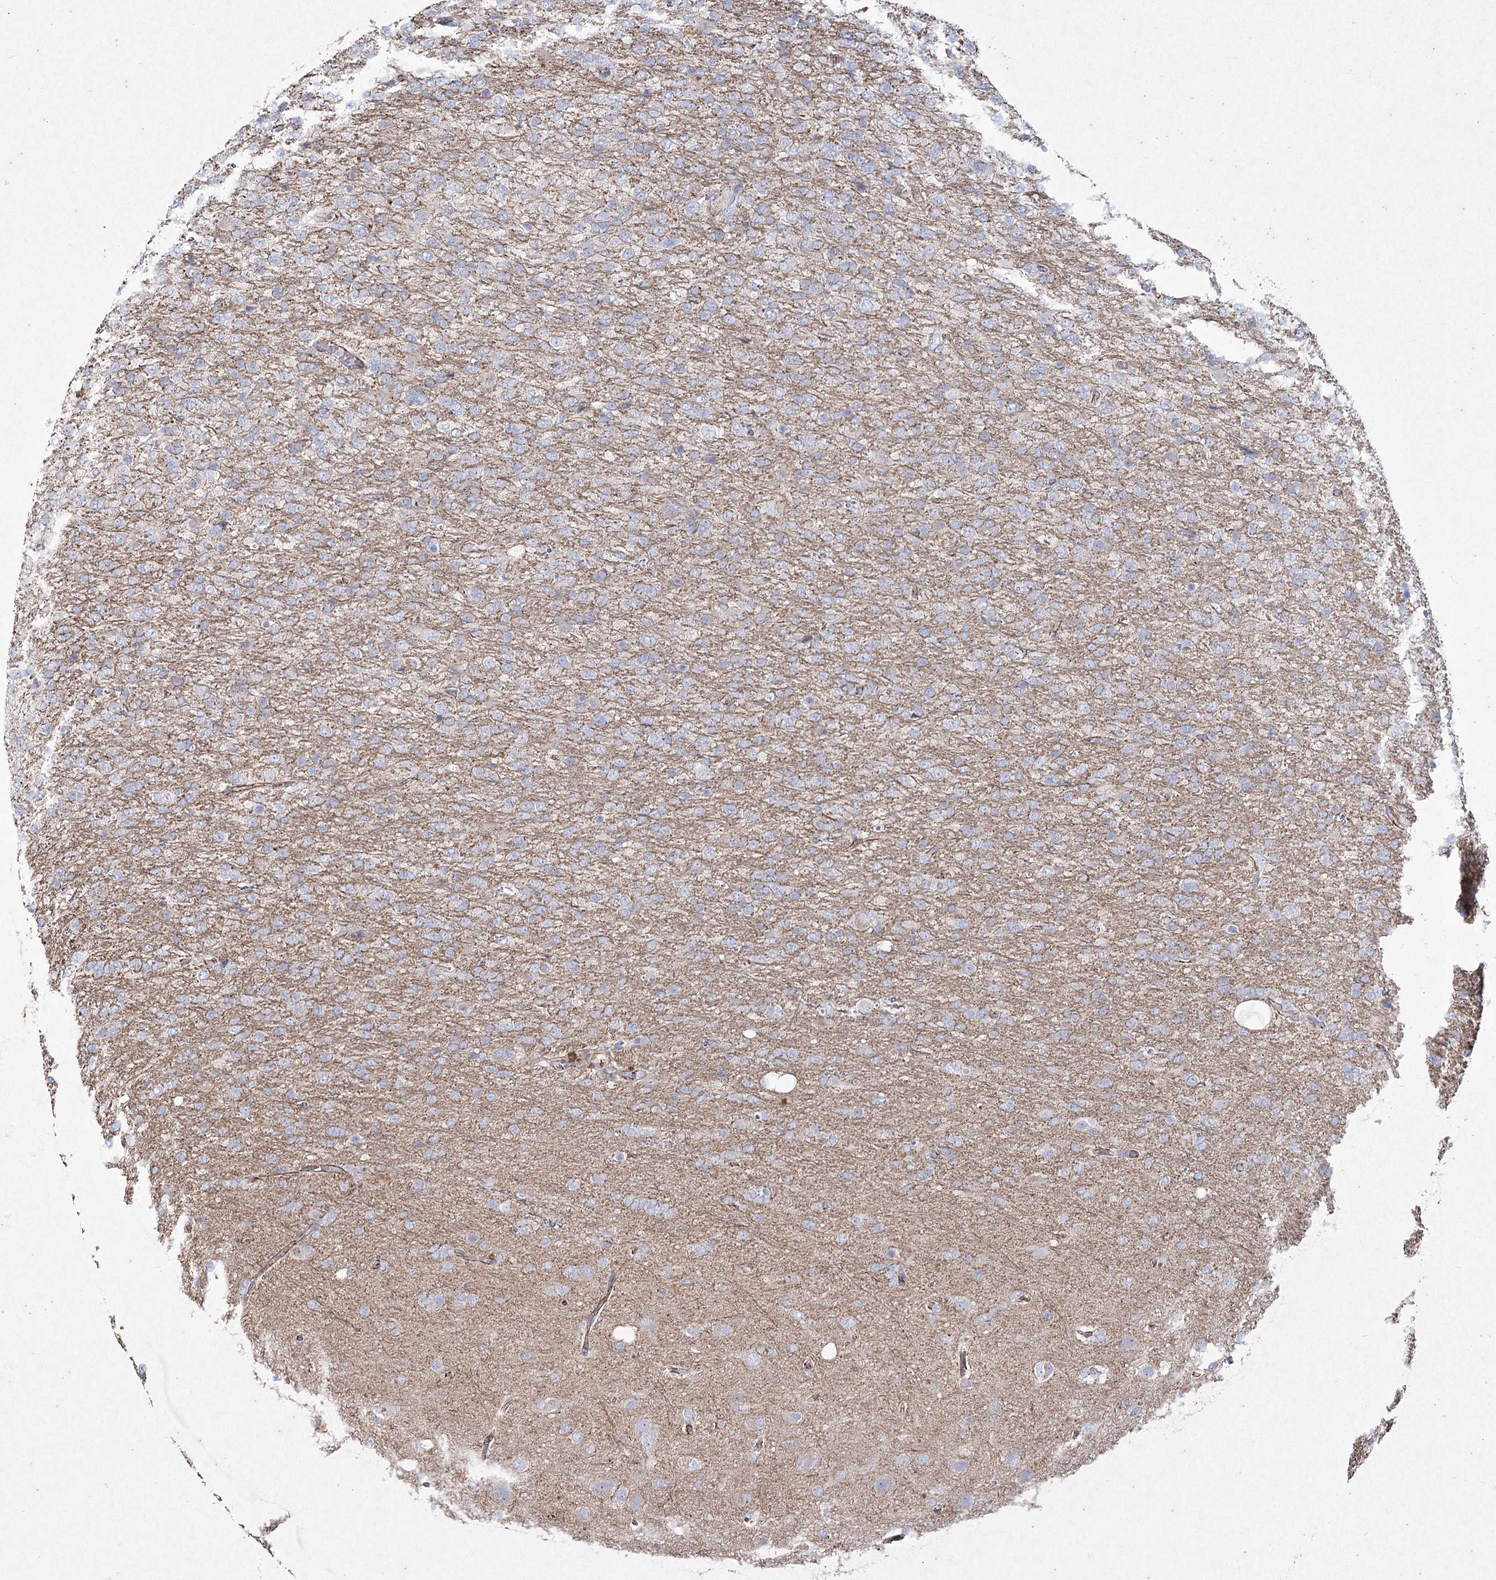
{"staining": {"intensity": "negative", "quantity": "none", "location": "none"}, "tissue": "glioma", "cell_type": "Tumor cells", "image_type": "cancer", "snomed": [{"axis": "morphology", "description": "Glioma, malignant, High grade"}, {"axis": "topography", "description": "Brain"}], "caption": "Glioma was stained to show a protein in brown. There is no significant staining in tumor cells. (Stains: DAB (3,3'-diaminobenzidine) immunohistochemistry with hematoxylin counter stain, Microscopy: brightfield microscopy at high magnification).", "gene": "LDLRAD3", "patient": {"sex": "female", "age": 74}}